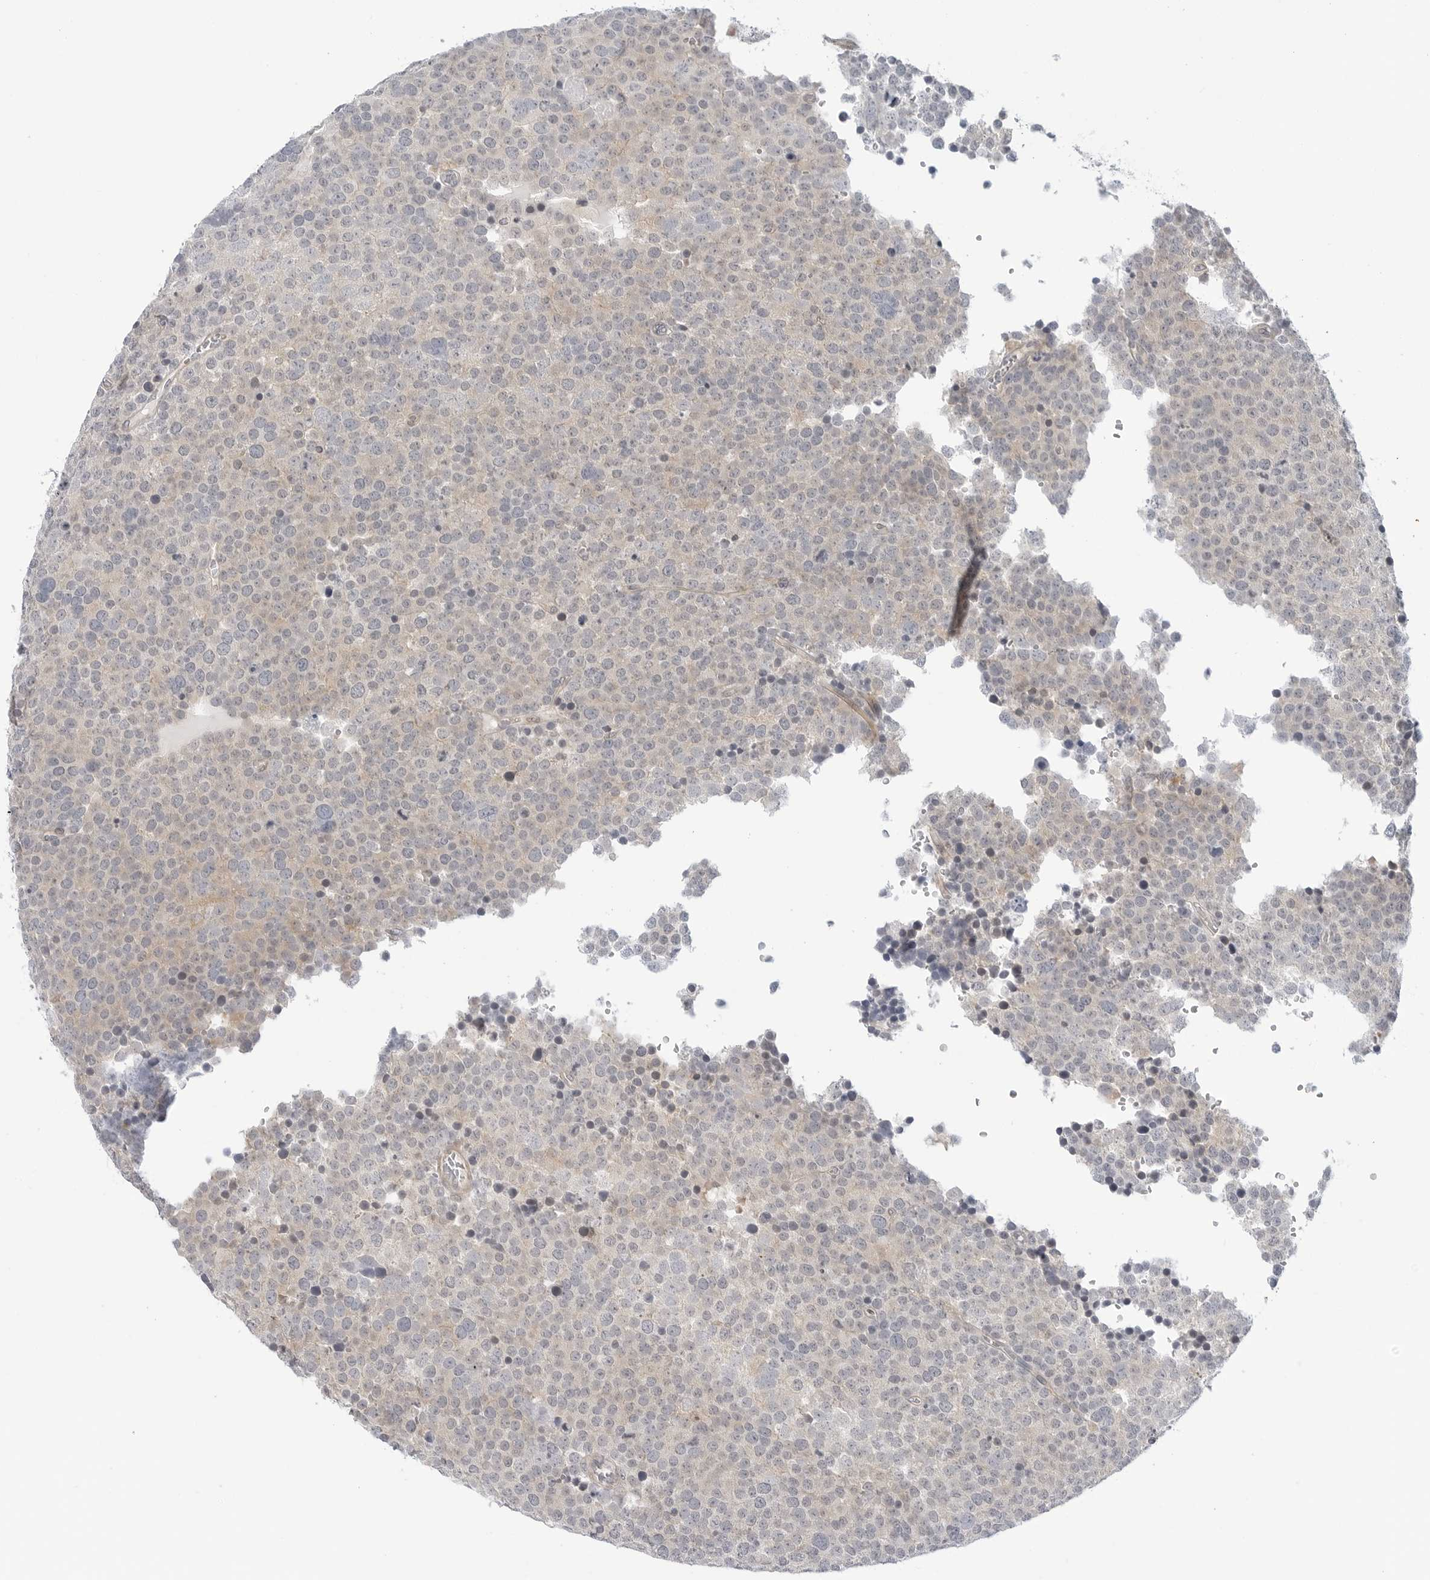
{"staining": {"intensity": "weak", "quantity": "<25%", "location": "cytoplasmic/membranous"}, "tissue": "testis cancer", "cell_type": "Tumor cells", "image_type": "cancer", "snomed": [{"axis": "morphology", "description": "Seminoma, NOS"}, {"axis": "topography", "description": "Testis"}], "caption": "Micrograph shows no protein staining in tumor cells of testis cancer (seminoma) tissue.", "gene": "STXBP3", "patient": {"sex": "male", "age": 71}}